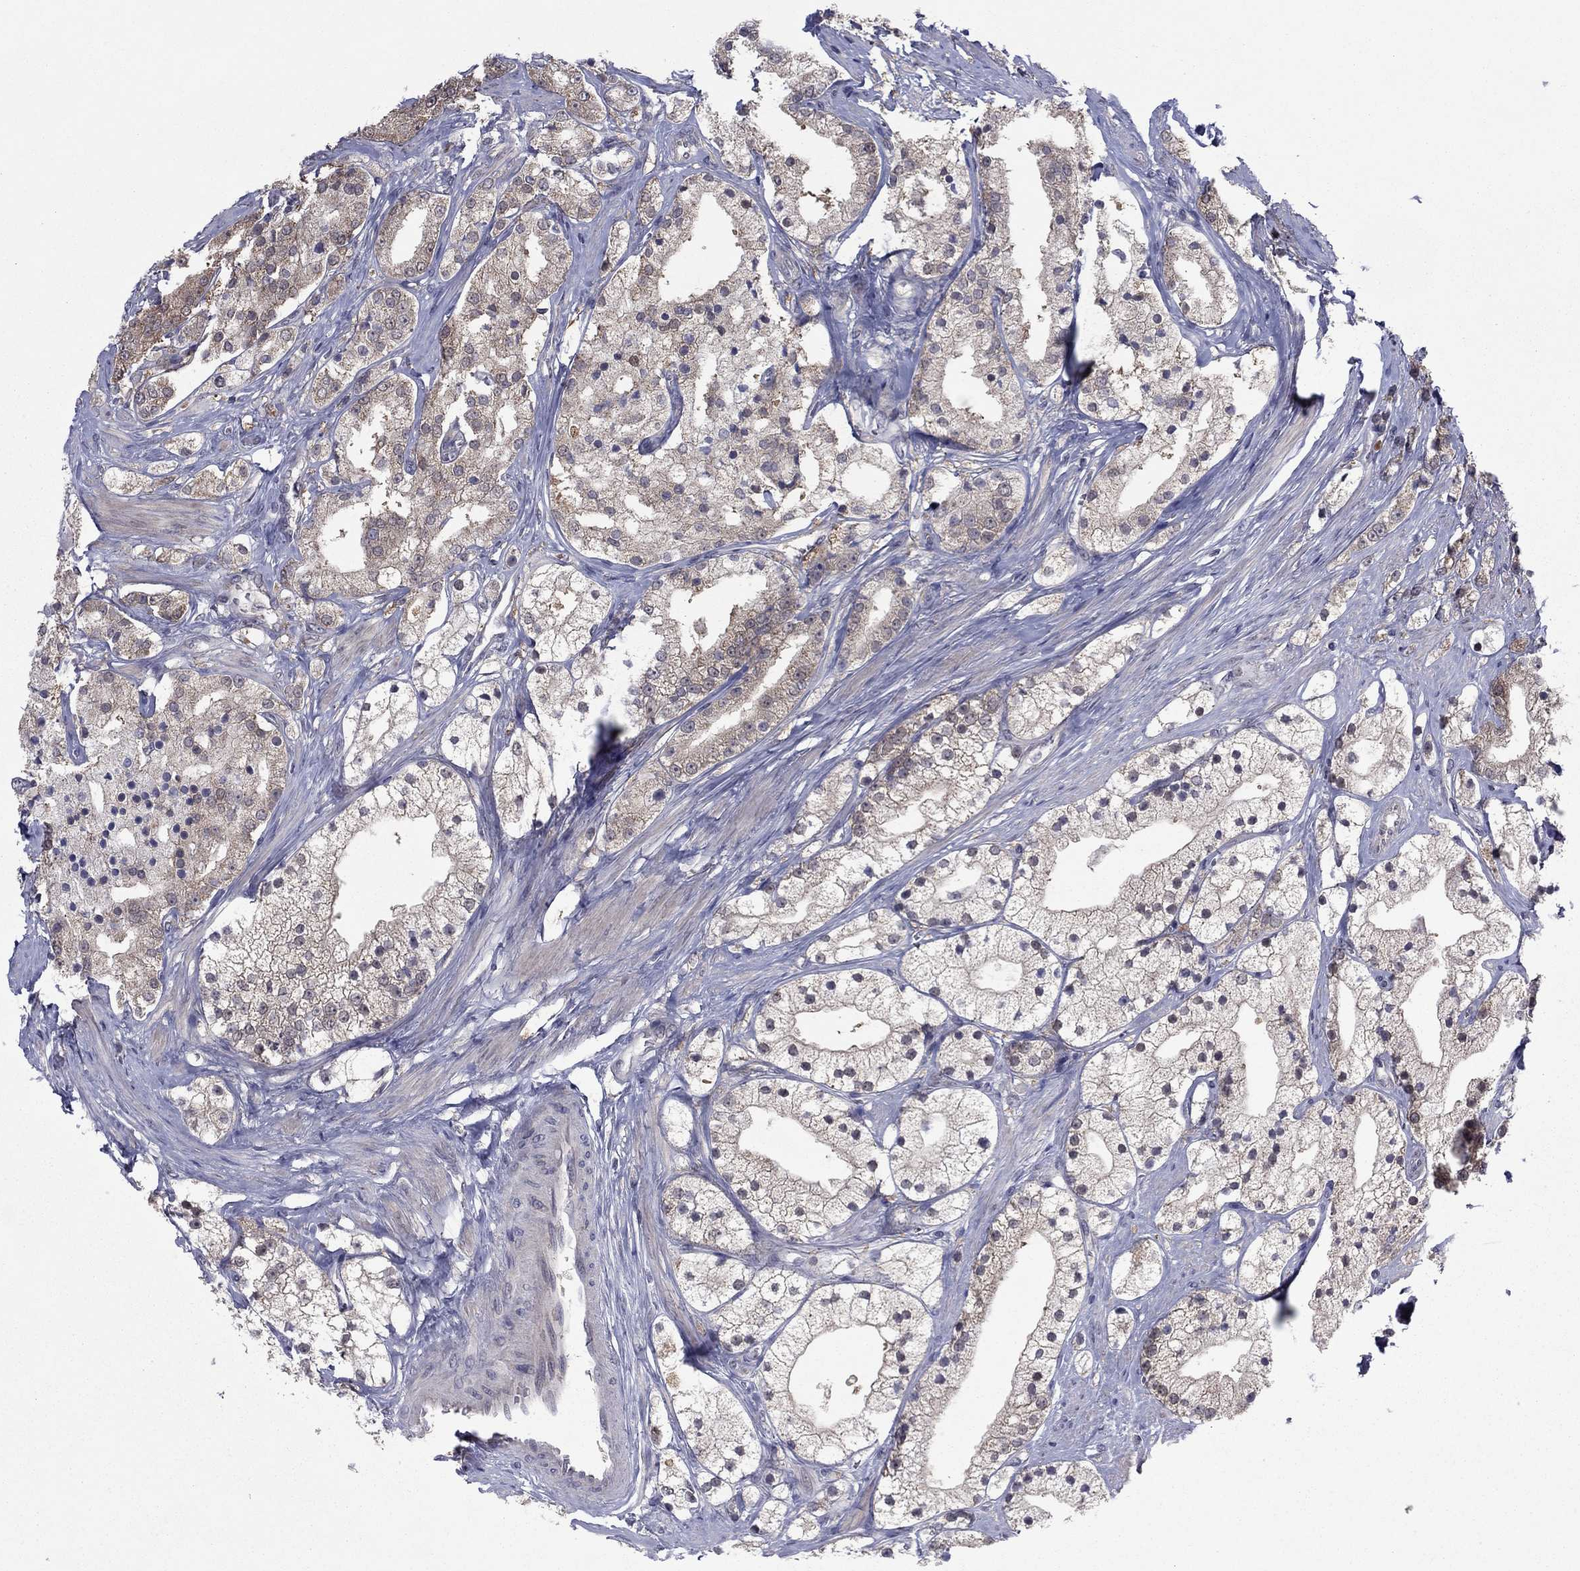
{"staining": {"intensity": "negative", "quantity": "none", "location": "none"}, "tissue": "prostate cancer", "cell_type": "Tumor cells", "image_type": "cancer", "snomed": [{"axis": "morphology", "description": "Adenocarcinoma, NOS"}, {"axis": "topography", "description": "Prostate and seminal vesicle, NOS"}, {"axis": "topography", "description": "Prostate"}], "caption": "Immunohistochemistry (IHC) image of neoplastic tissue: prostate cancer stained with DAB shows no significant protein positivity in tumor cells.", "gene": "GRHPR", "patient": {"sex": "male", "age": 67}}